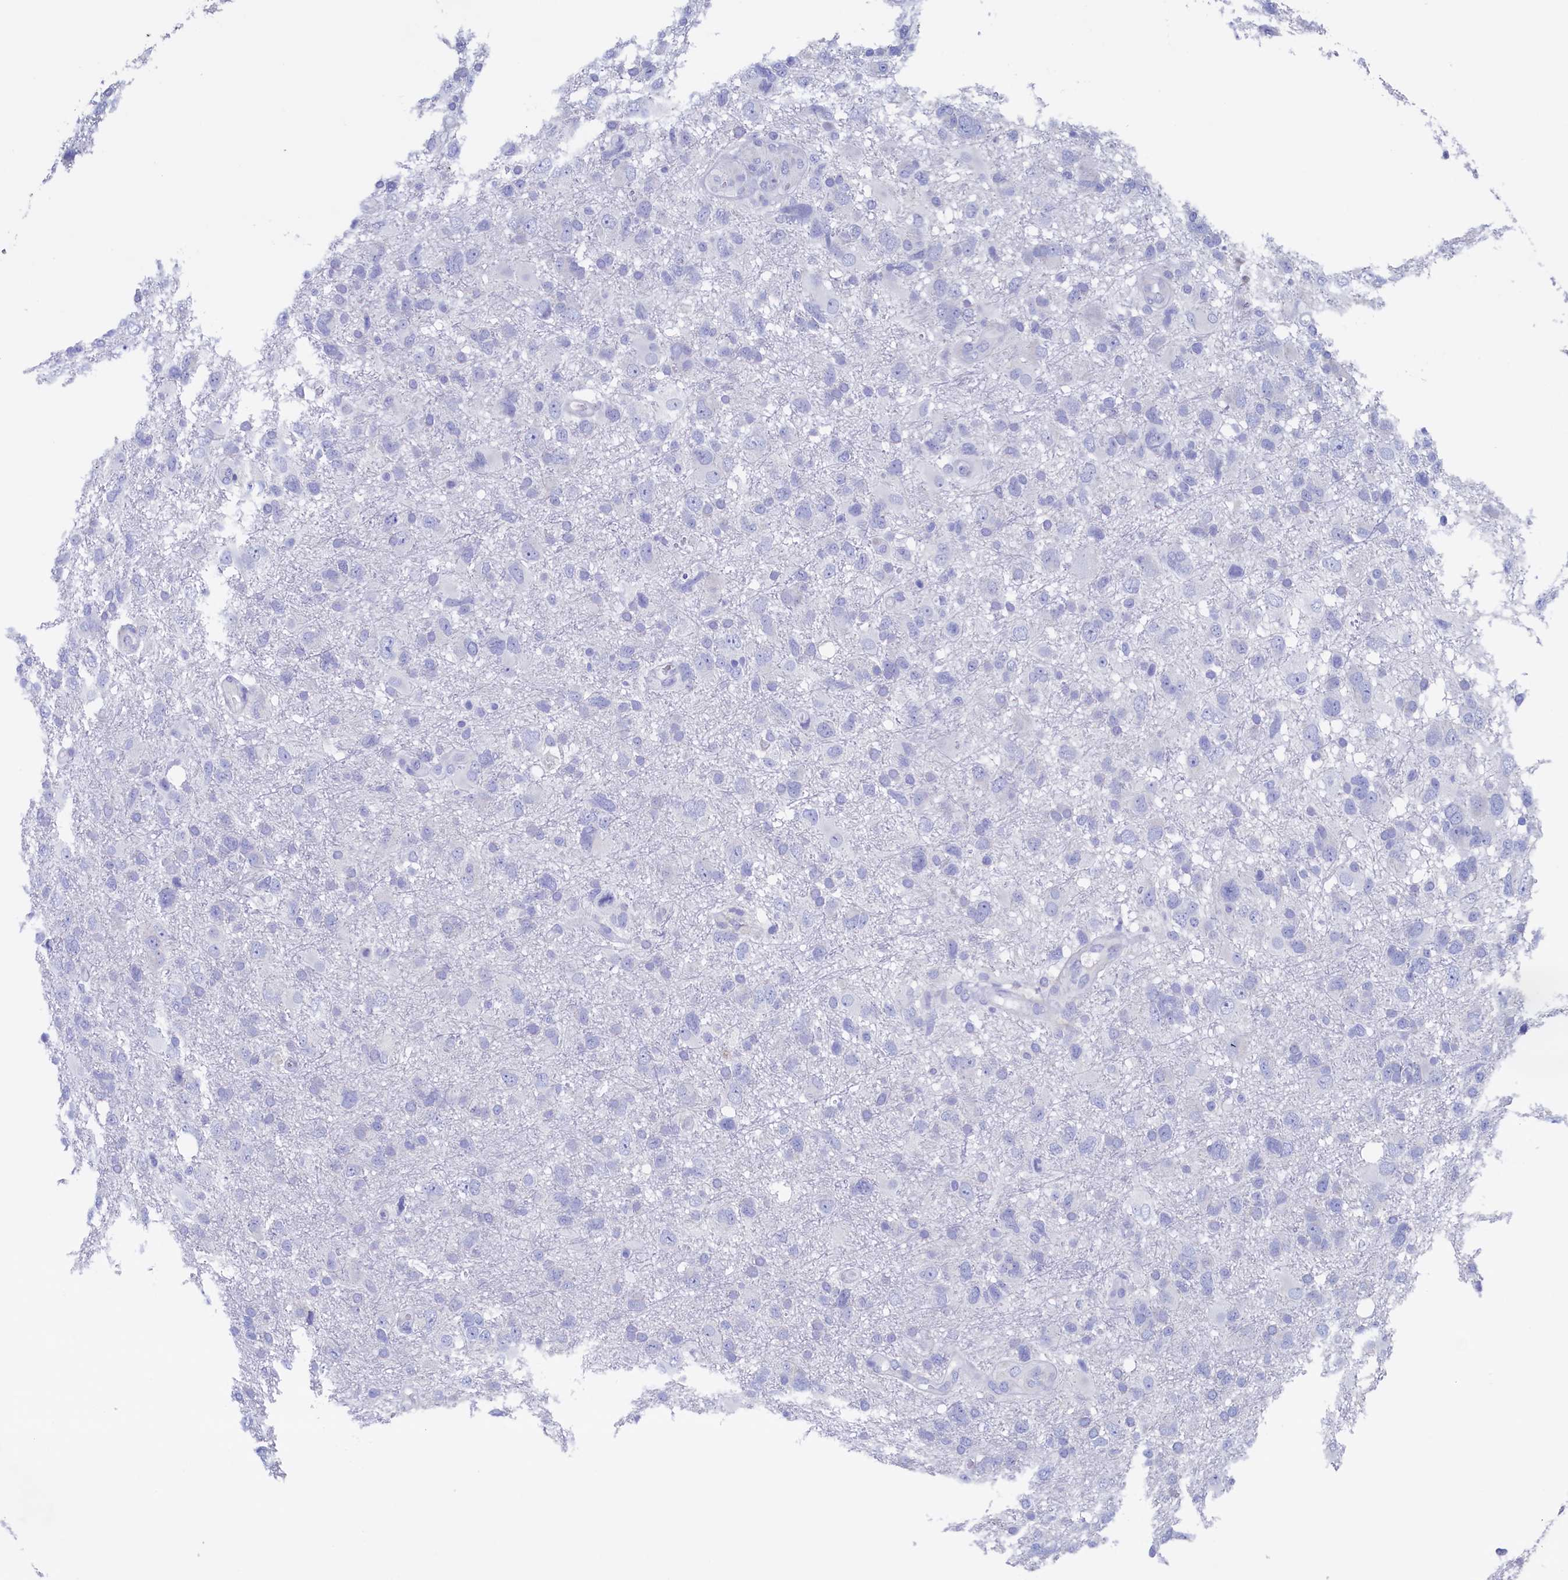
{"staining": {"intensity": "negative", "quantity": "none", "location": "none"}, "tissue": "glioma", "cell_type": "Tumor cells", "image_type": "cancer", "snomed": [{"axis": "morphology", "description": "Glioma, malignant, High grade"}, {"axis": "topography", "description": "Brain"}], "caption": "The photomicrograph exhibits no staining of tumor cells in malignant high-grade glioma.", "gene": "CBLIF", "patient": {"sex": "male", "age": 61}}